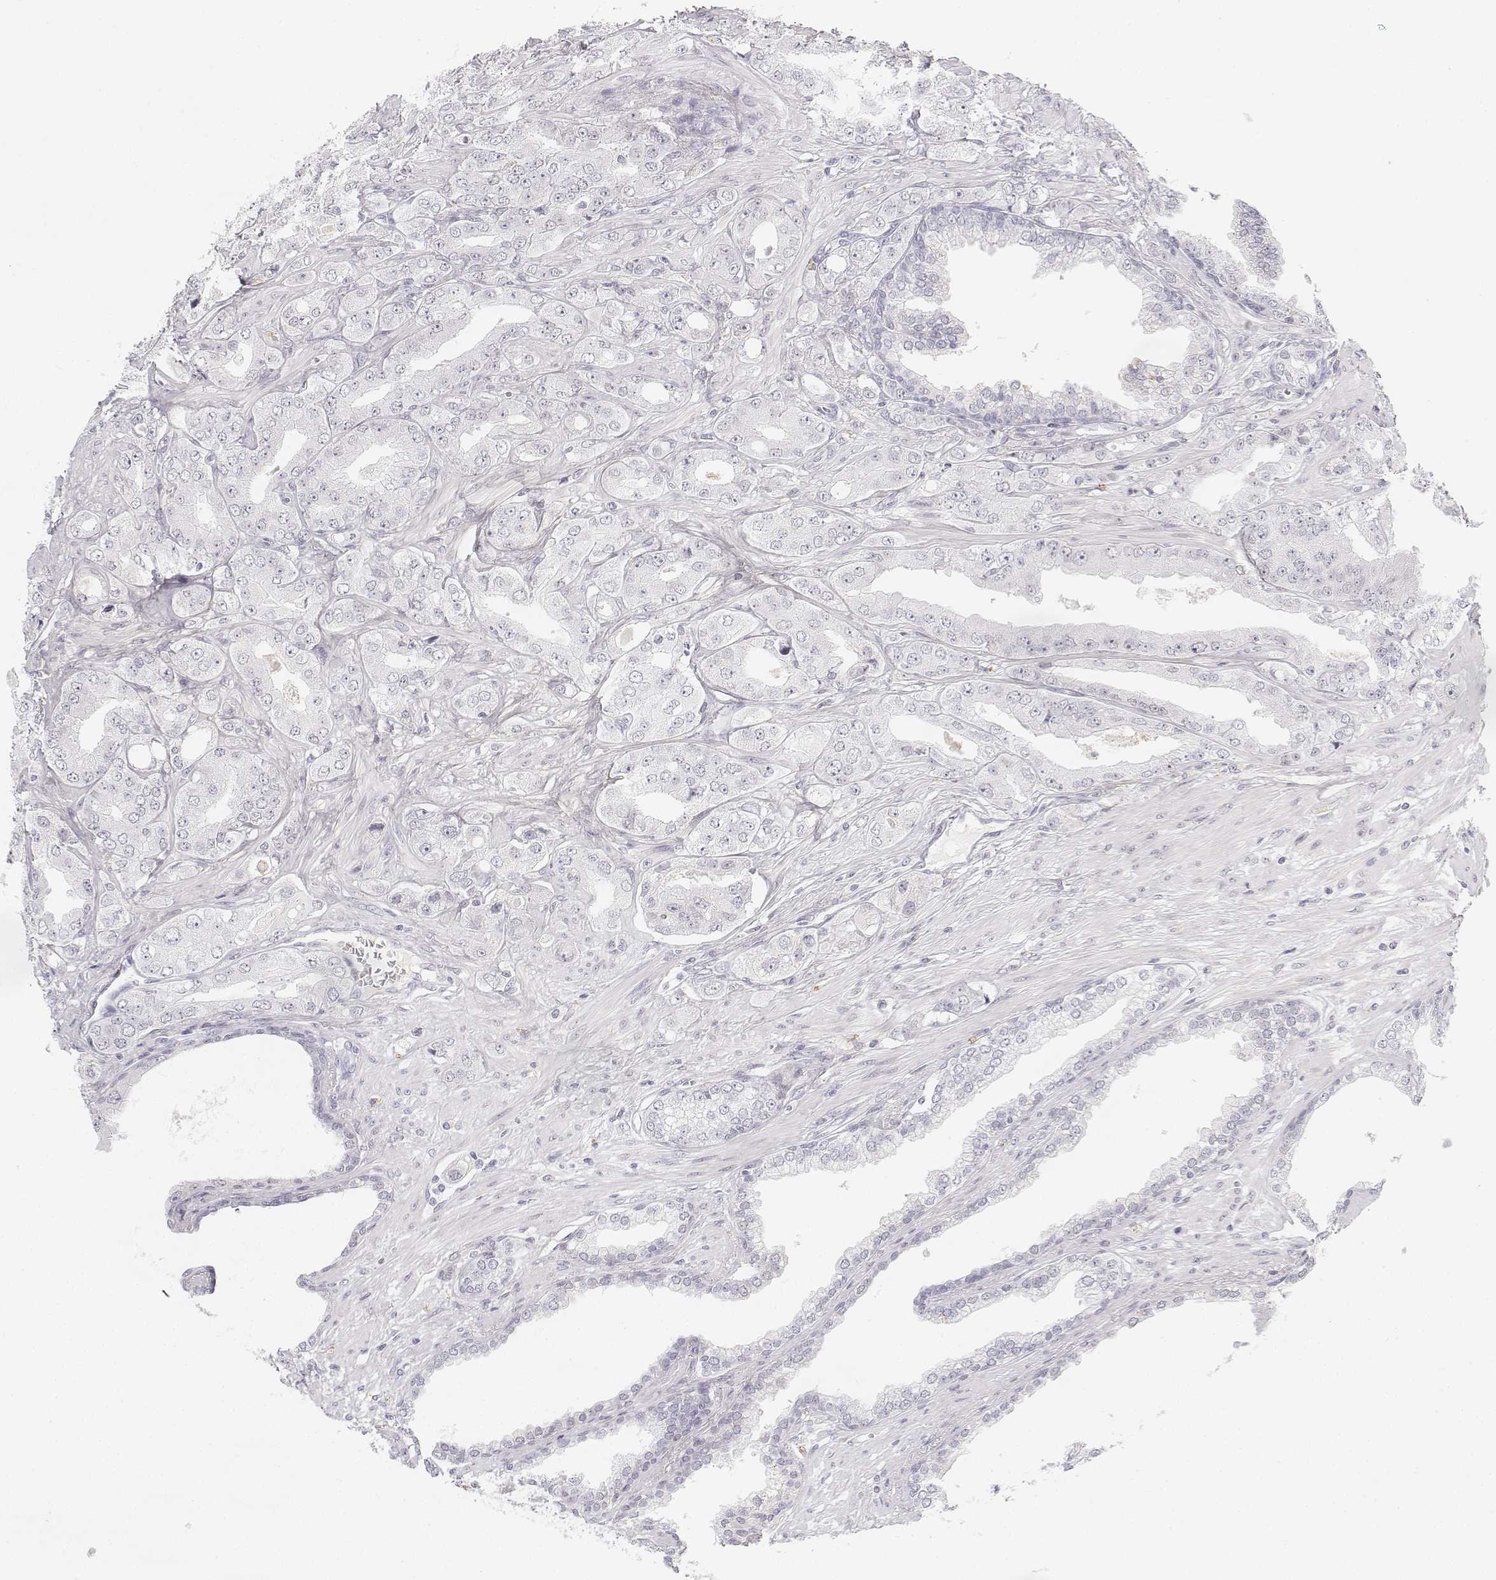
{"staining": {"intensity": "negative", "quantity": "none", "location": "none"}, "tissue": "prostate cancer", "cell_type": "Tumor cells", "image_type": "cancer", "snomed": [{"axis": "morphology", "description": "Adenocarcinoma, Low grade"}, {"axis": "topography", "description": "Prostate"}], "caption": "Tumor cells are negative for protein expression in human low-grade adenocarcinoma (prostate).", "gene": "KRT84", "patient": {"sex": "male", "age": 60}}